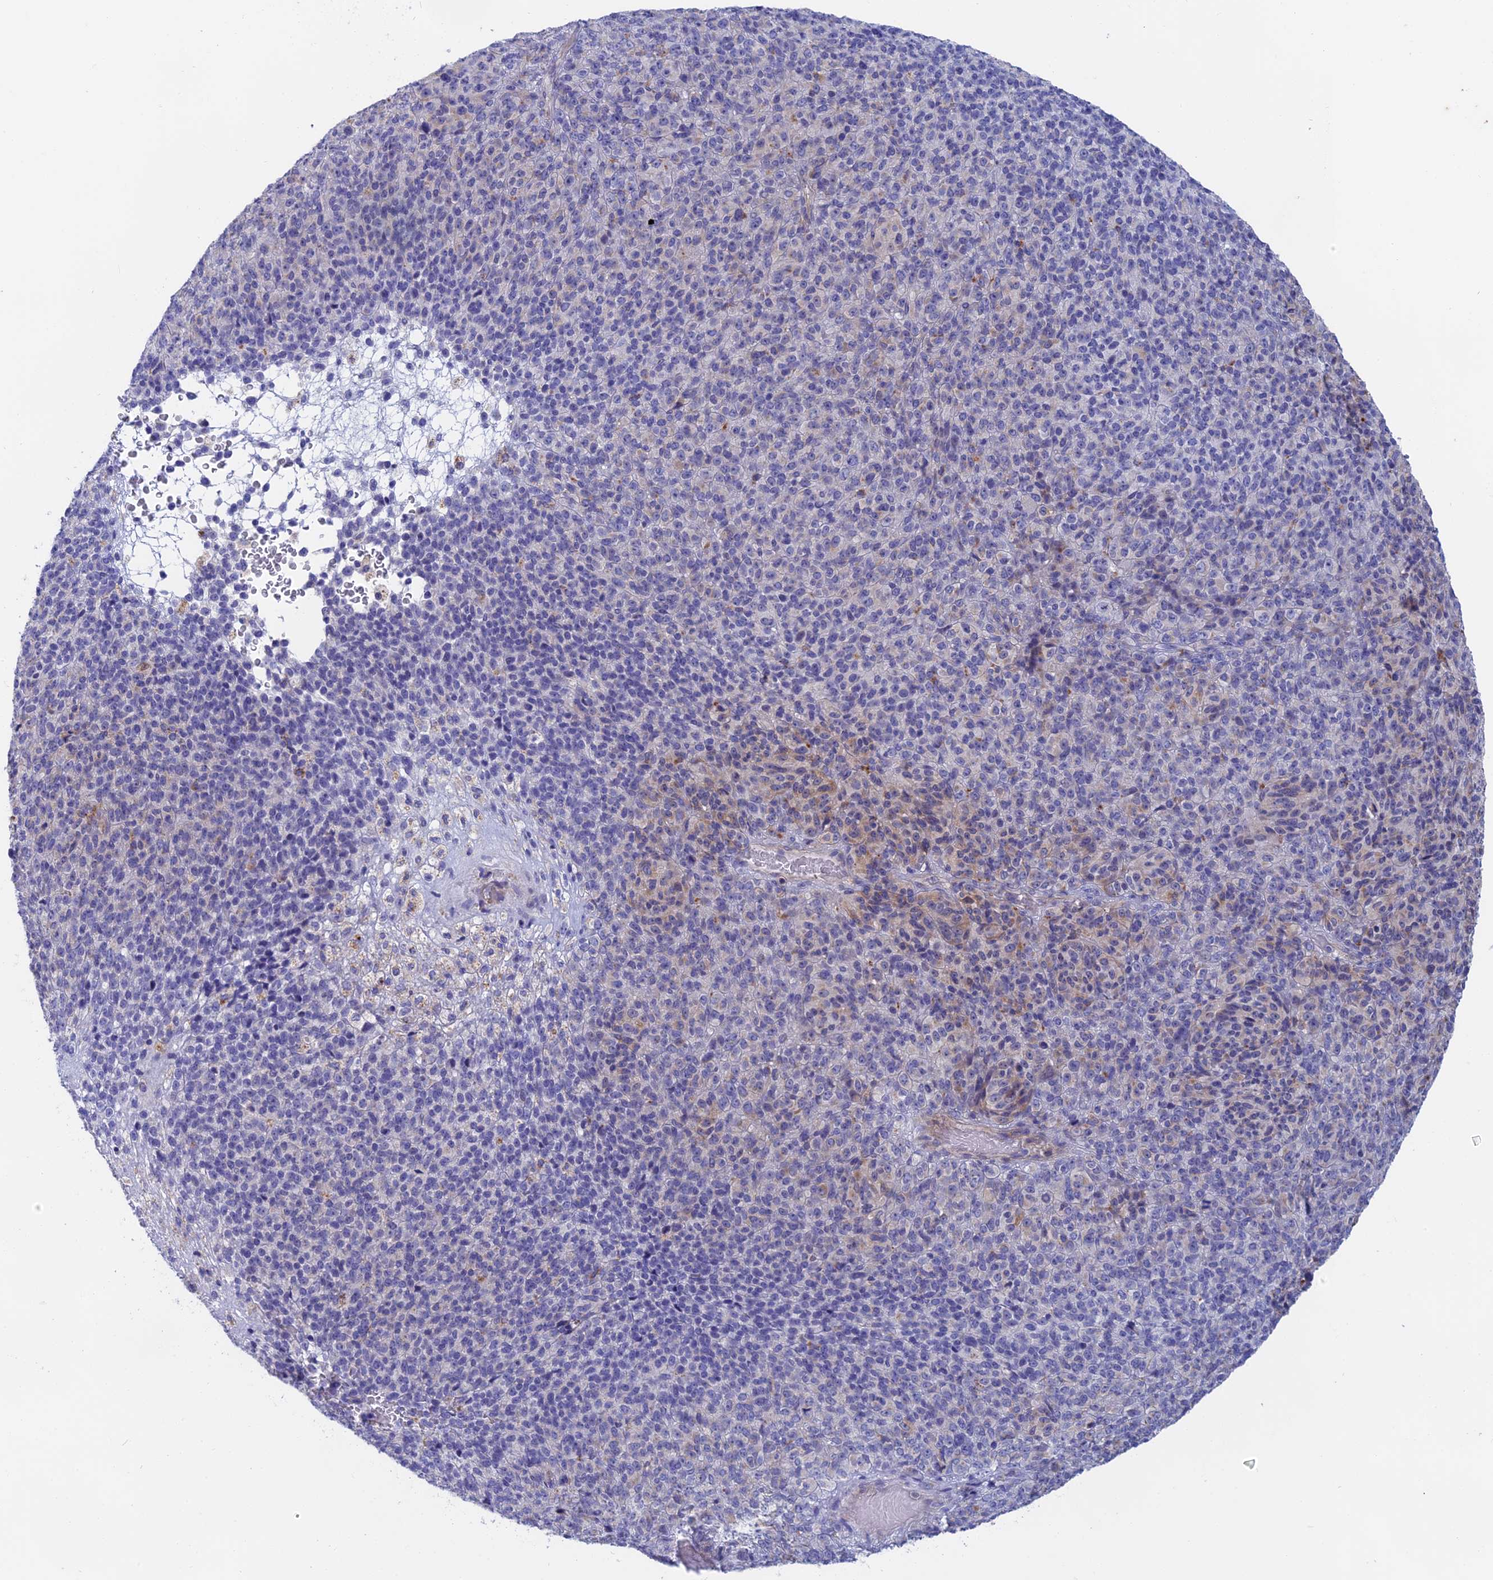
{"staining": {"intensity": "weak", "quantity": "<25%", "location": "cytoplasmic/membranous"}, "tissue": "melanoma", "cell_type": "Tumor cells", "image_type": "cancer", "snomed": [{"axis": "morphology", "description": "Malignant melanoma, Metastatic site"}, {"axis": "topography", "description": "Brain"}], "caption": "Human melanoma stained for a protein using immunohistochemistry exhibits no expression in tumor cells.", "gene": "GLB1L", "patient": {"sex": "female", "age": 56}}